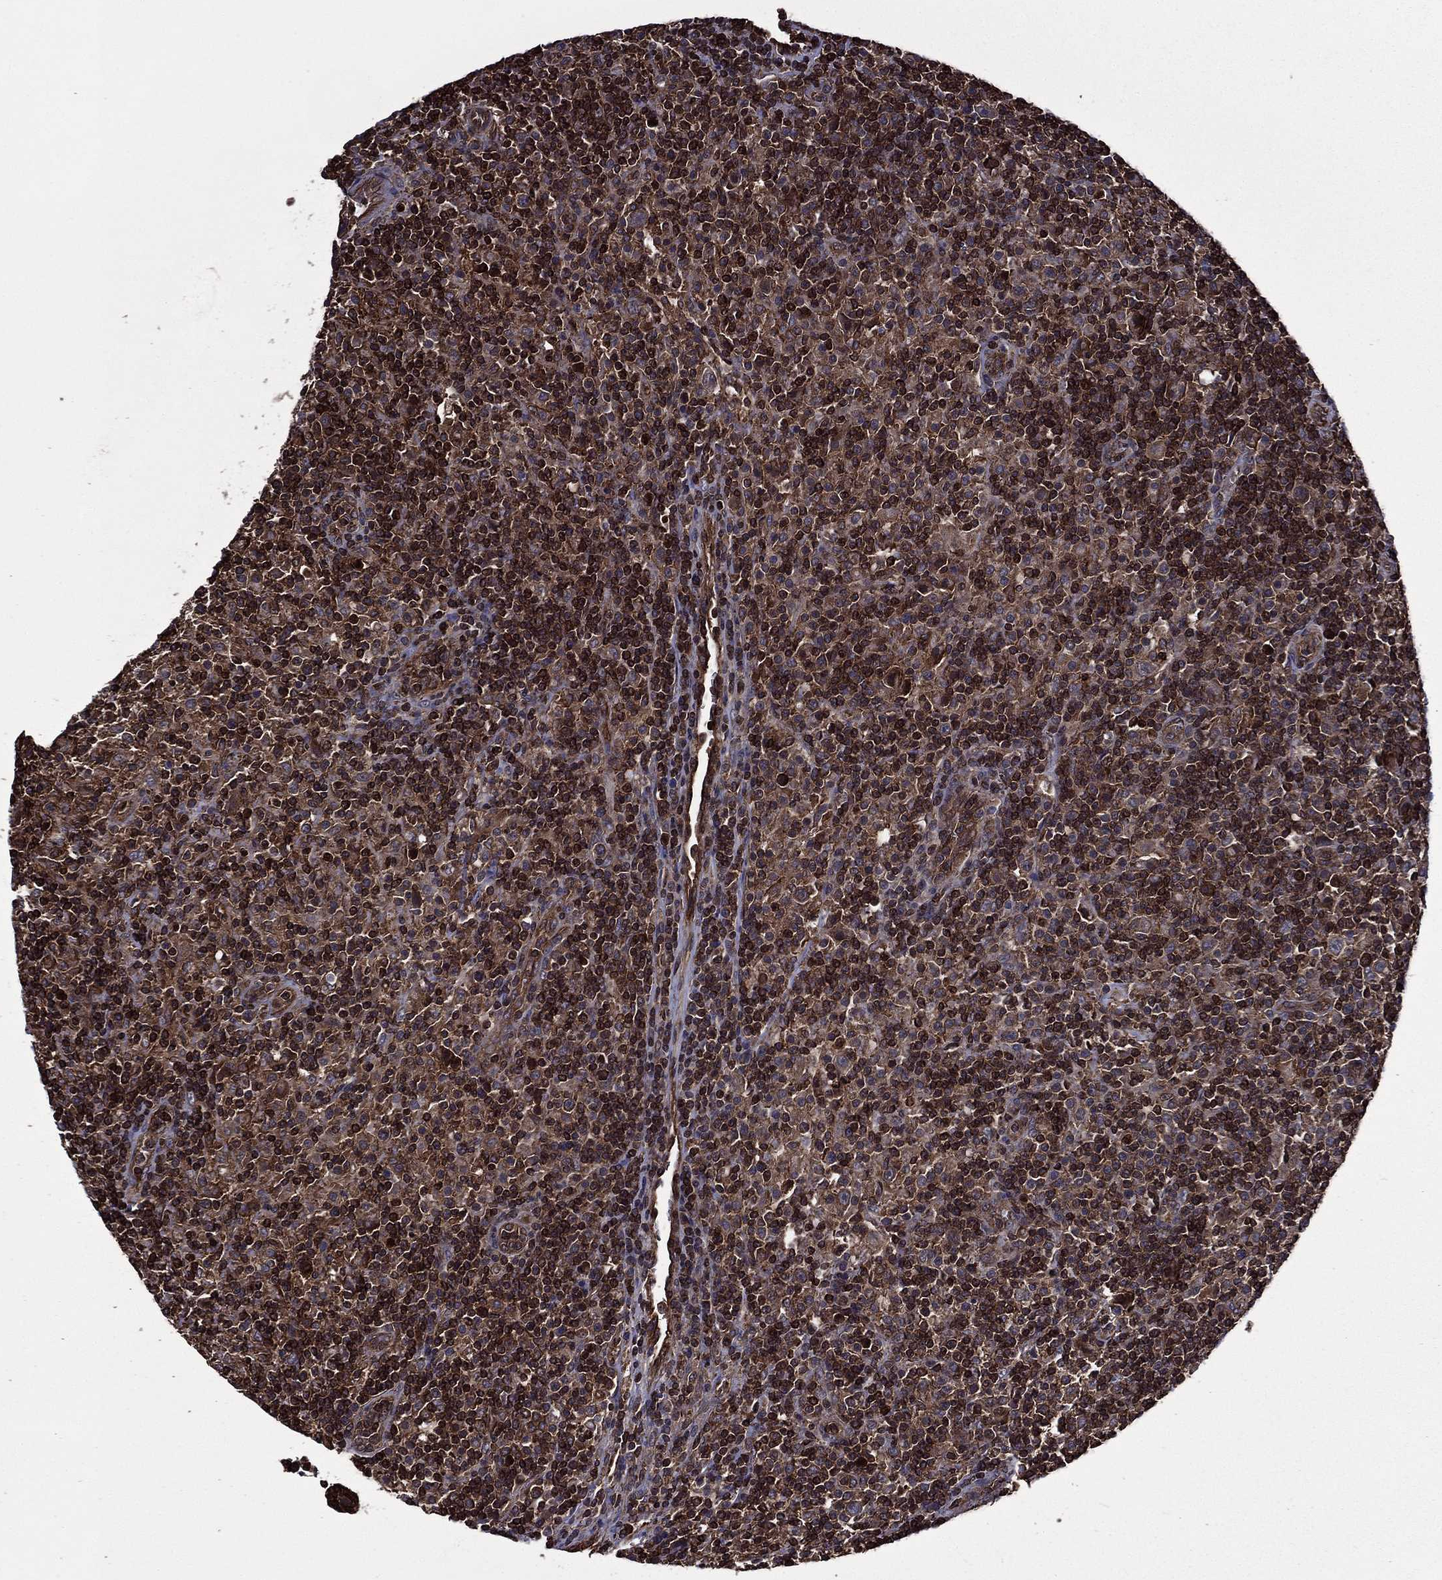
{"staining": {"intensity": "moderate", "quantity": ">75%", "location": "cytoplasmic/membranous,nuclear"}, "tissue": "lymphoma", "cell_type": "Tumor cells", "image_type": "cancer", "snomed": [{"axis": "morphology", "description": "Hodgkin's disease, NOS"}, {"axis": "topography", "description": "Lymph node"}], "caption": "Immunohistochemistry (IHC) (DAB) staining of human Hodgkin's disease displays moderate cytoplasmic/membranous and nuclear protein expression in approximately >75% of tumor cells. Immunohistochemistry stains the protein of interest in brown and the nuclei are stained blue.", "gene": "PLPP3", "patient": {"sex": "male", "age": 70}}